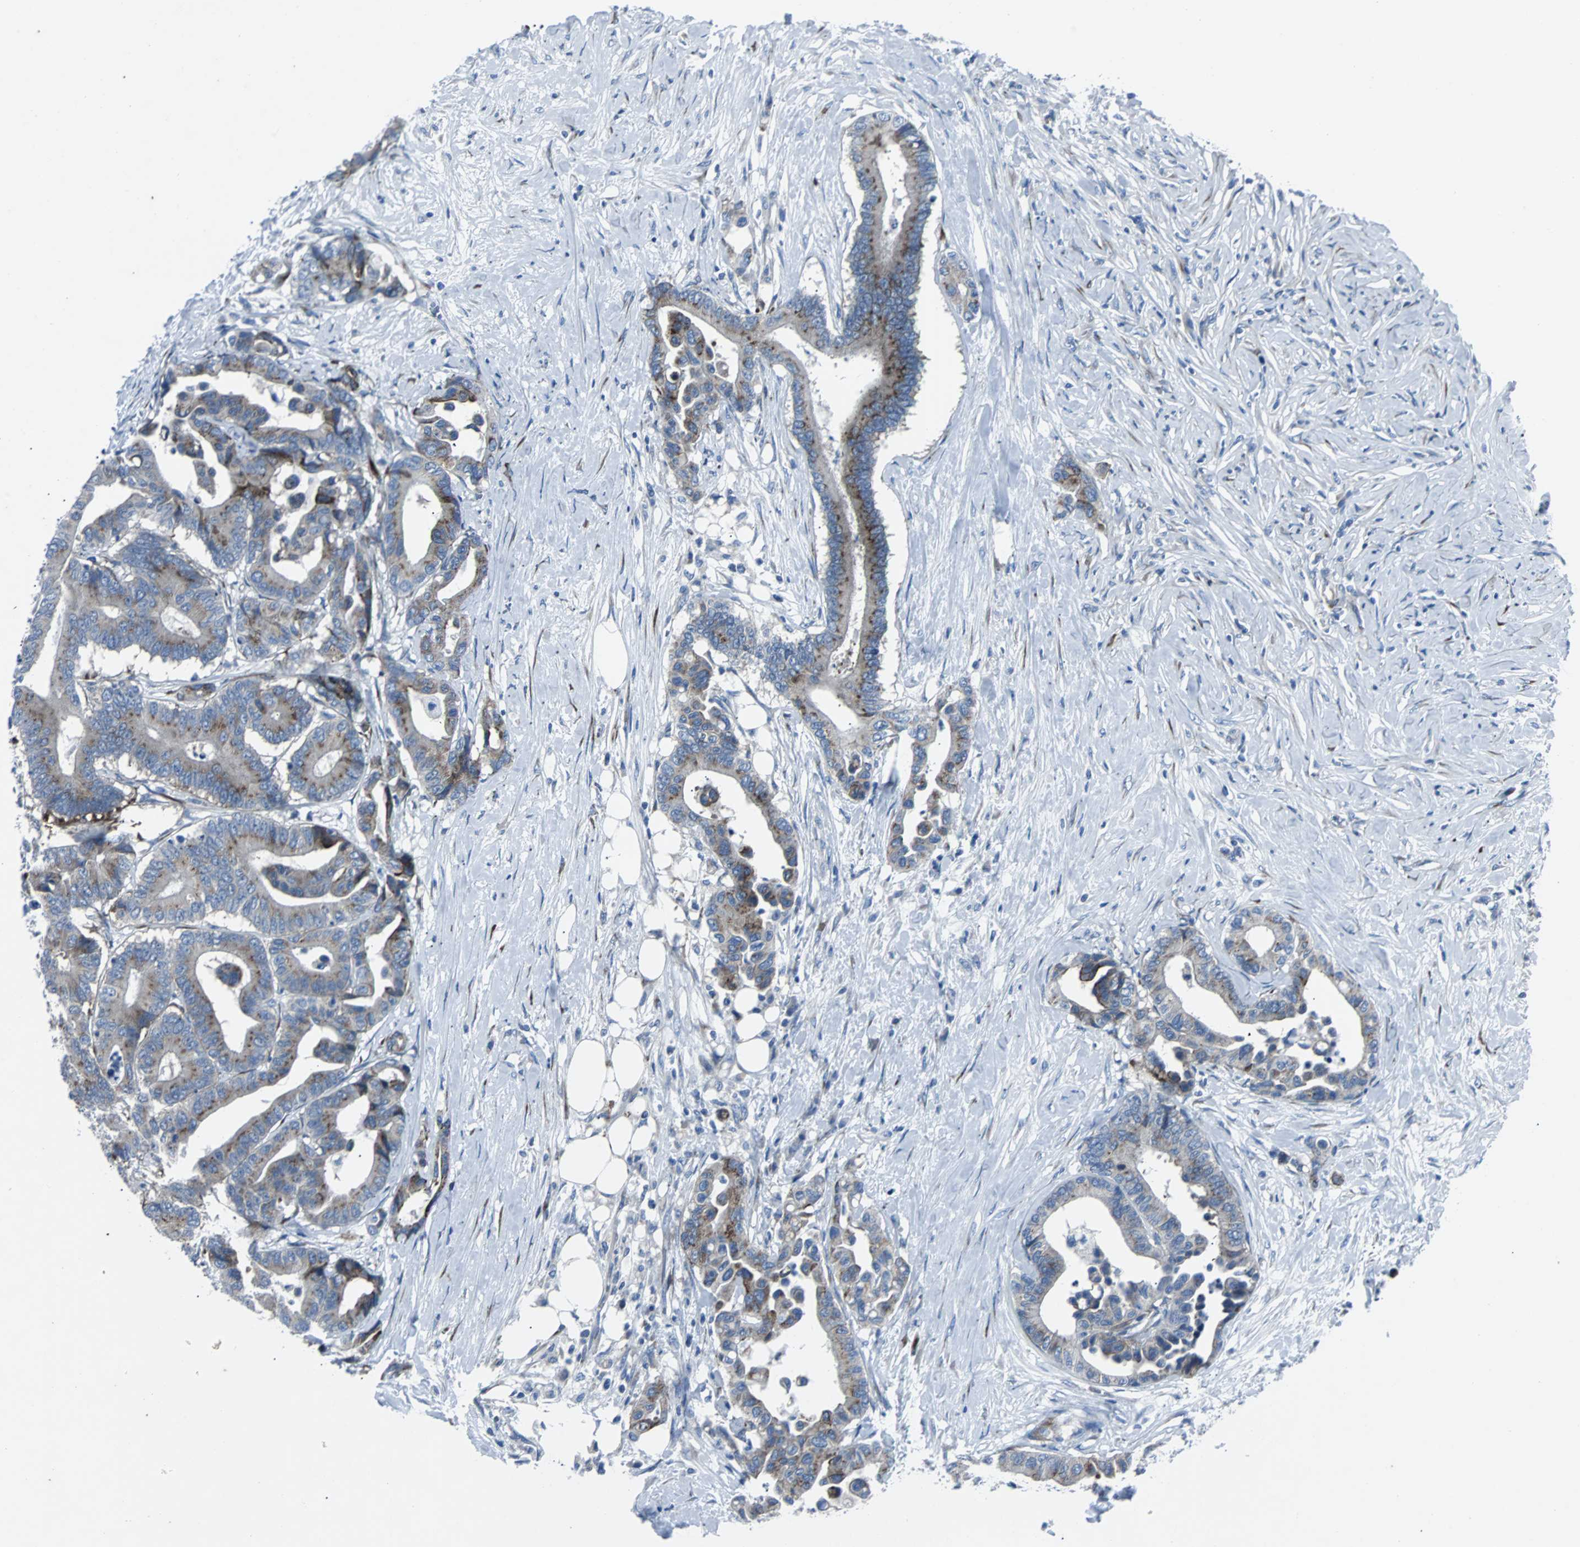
{"staining": {"intensity": "moderate", "quantity": "<25%", "location": "cytoplasmic/membranous"}, "tissue": "colorectal cancer", "cell_type": "Tumor cells", "image_type": "cancer", "snomed": [{"axis": "morphology", "description": "Normal tissue, NOS"}, {"axis": "morphology", "description": "Adenocarcinoma, NOS"}, {"axis": "topography", "description": "Colon"}], "caption": "Protein expression analysis of human colorectal cancer (adenocarcinoma) reveals moderate cytoplasmic/membranous positivity in approximately <25% of tumor cells.", "gene": "BBC3", "patient": {"sex": "male", "age": 82}}